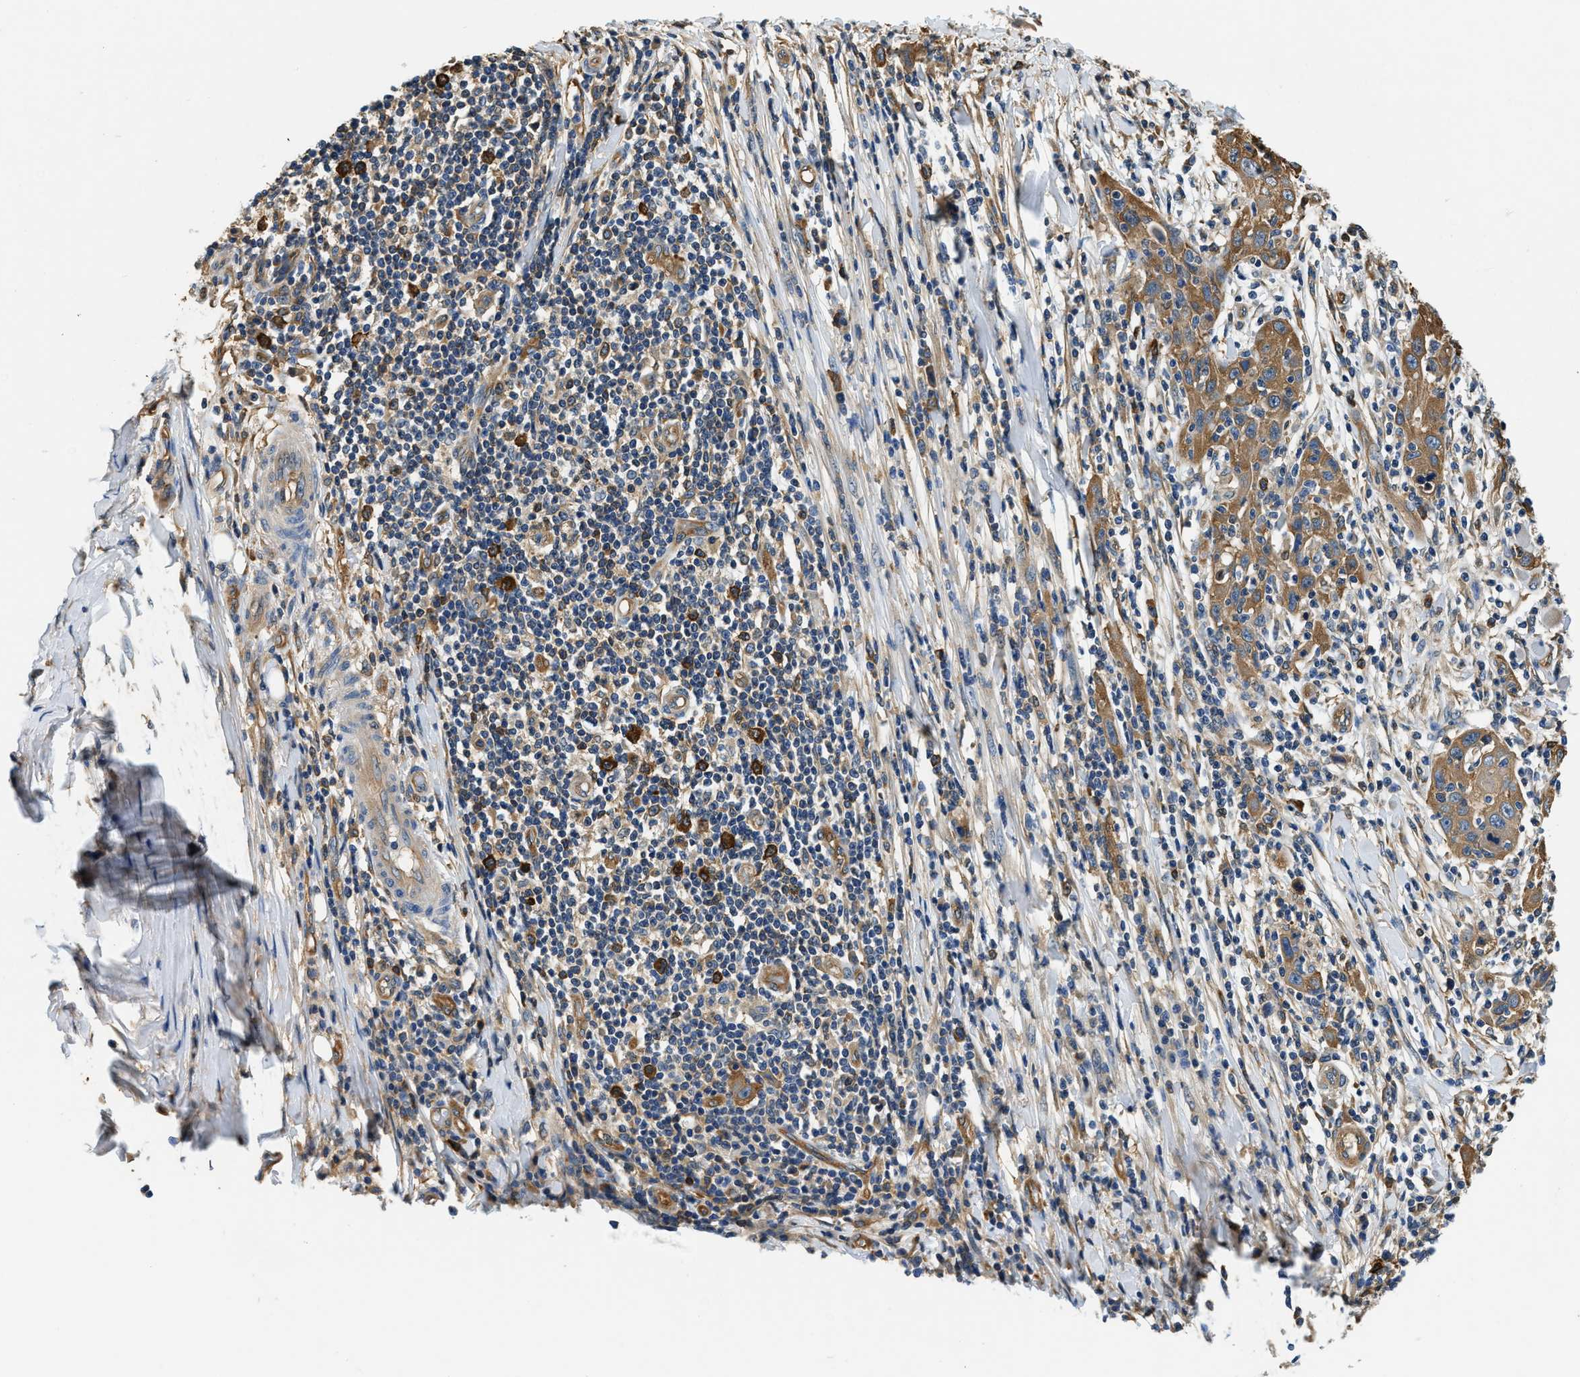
{"staining": {"intensity": "moderate", "quantity": ">75%", "location": "cytoplasmic/membranous"}, "tissue": "skin cancer", "cell_type": "Tumor cells", "image_type": "cancer", "snomed": [{"axis": "morphology", "description": "Squamous cell carcinoma, NOS"}, {"axis": "topography", "description": "Skin"}], "caption": "This photomicrograph shows immunohistochemistry (IHC) staining of human skin cancer (squamous cell carcinoma), with medium moderate cytoplasmic/membranous staining in about >75% of tumor cells.", "gene": "PPP2R1B", "patient": {"sex": "female", "age": 88}}